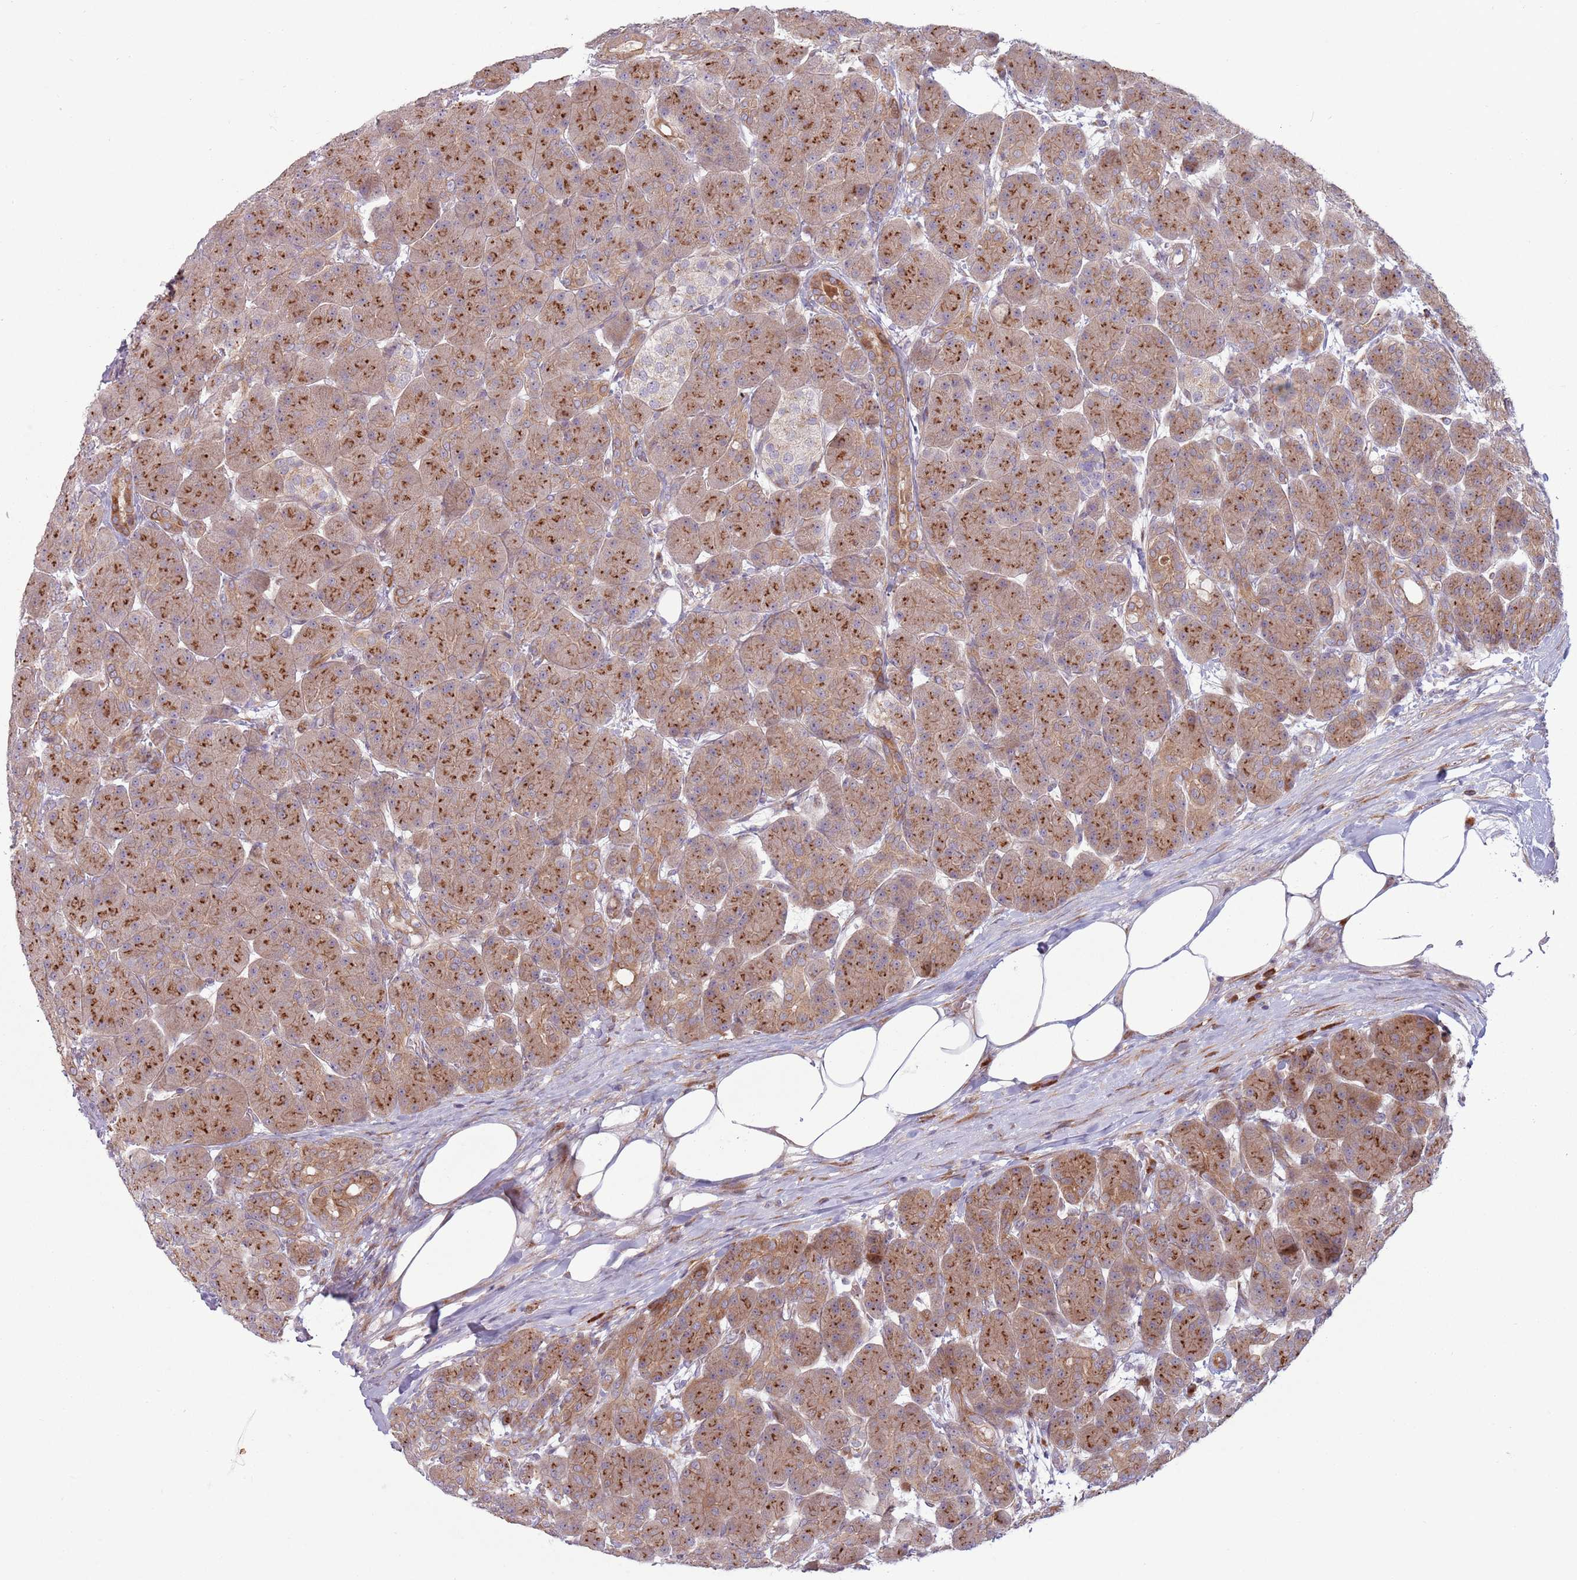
{"staining": {"intensity": "moderate", "quantity": ">75%", "location": "cytoplasmic/membranous"}, "tissue": "pancreas", "cell_type": "Exocrine glandular cells", "image_type": "normal", "snomed": [{"axis": "morphology", "description": "Normal tissue, NOS"}, {"axis": "topography", "description": "Pancreas"}], "caption": "Pancreas stained with DAB immunohistochemistry (IHC) exhibits medium levels of moderate cytoplasmic/membranous expression in about >75% of exocrine glandular cells. (Stains: DAB (3,3'-diaminobenzidine) in brown, nuclei in blue, Microscopy: brightfield microscopy at high magnification).", "gene": "CCDC150", "patient": {"sex": "male", "age": 63}}